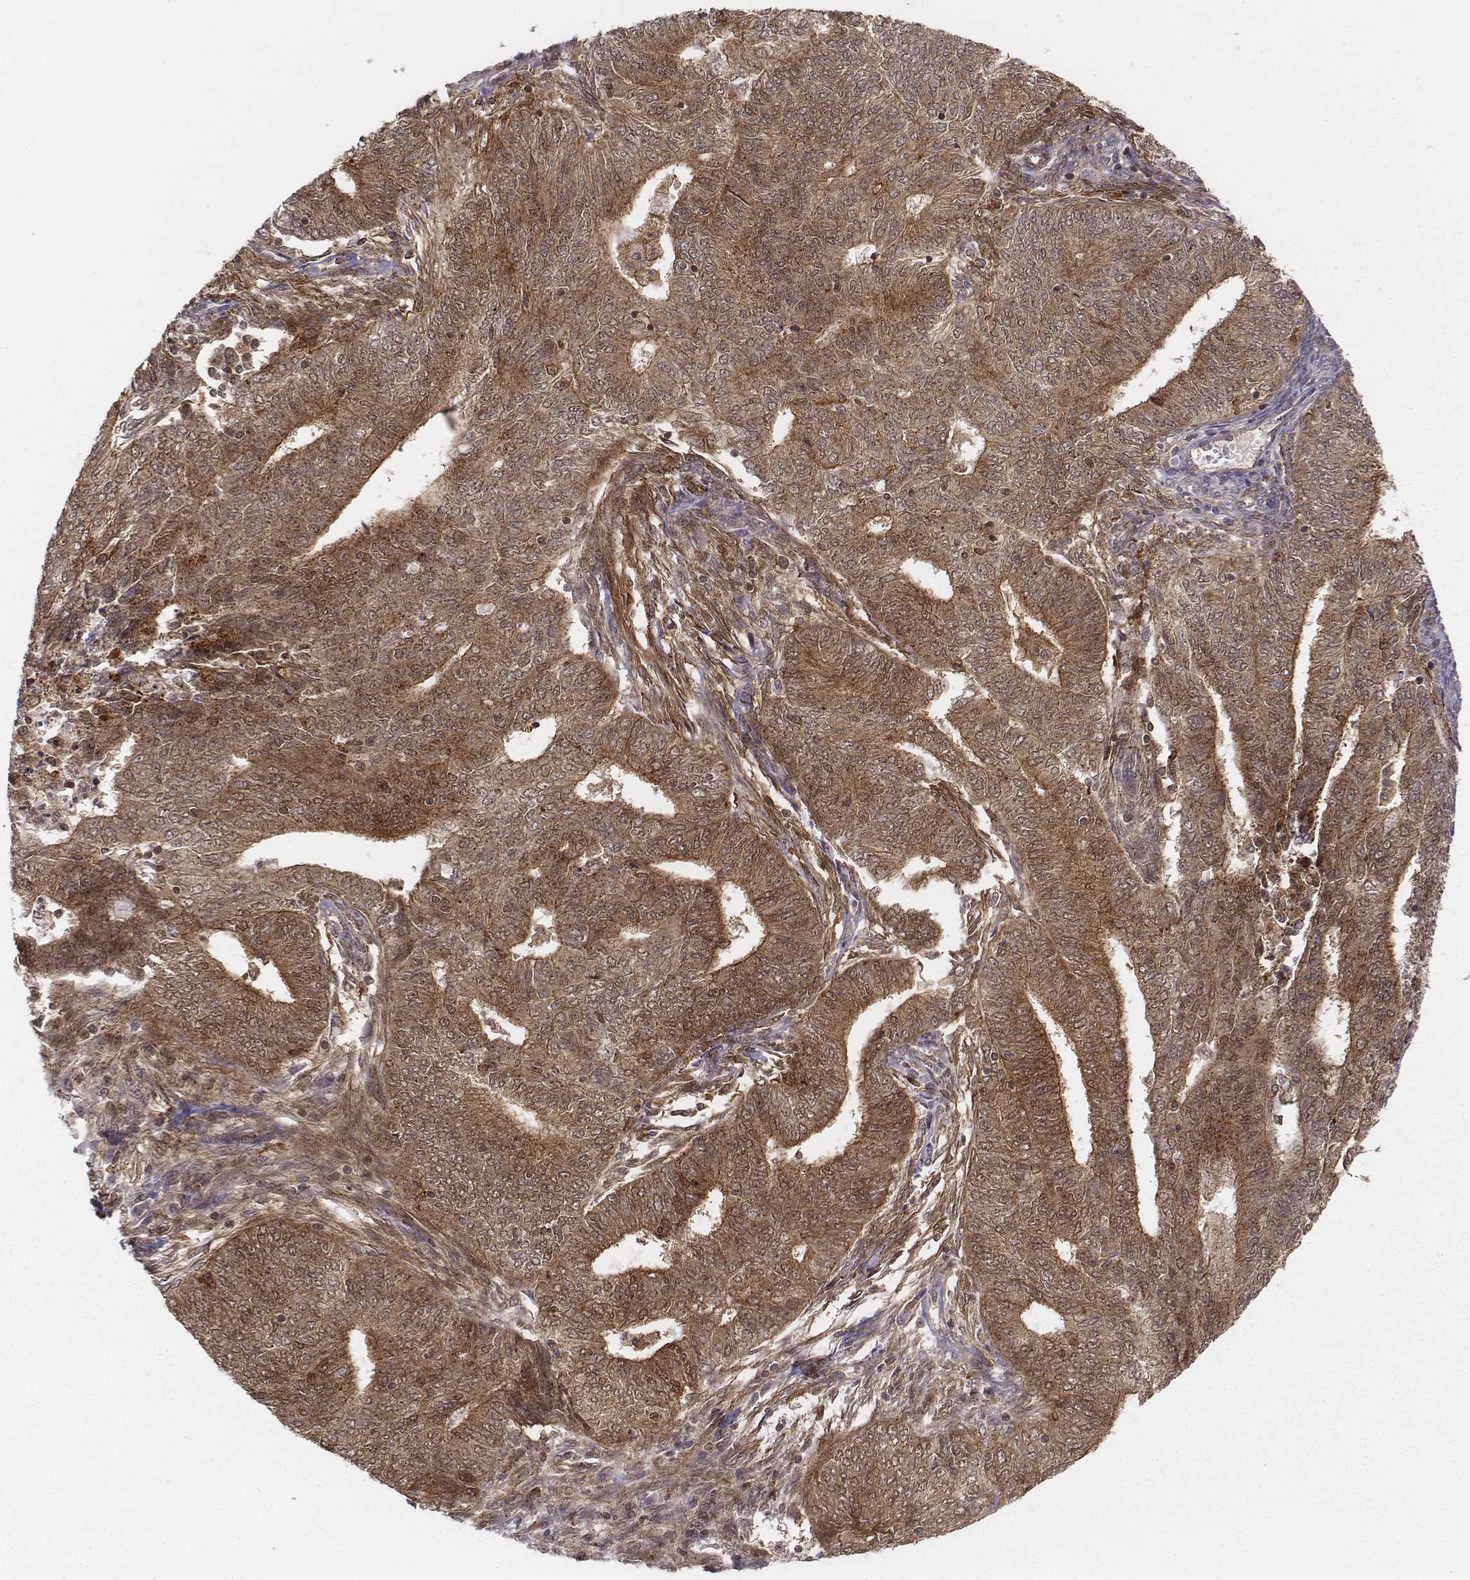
{"staining": {"intensity": "moderate", "quantity": ">75%", "location": "cytoplasmic/membranous,nuclear"}, "tissue": "endometrial cancer", "cell_type": "Tumor cells", "image_type": "cancer", "snomed": [{"axis": "morphology", "description": "Adenocarcinoma, NOS"}, {"axis": "topography", "description": "Endometrium"}], "caption": "DAB (3,3'-diaminobenzidine) immunohistochemical staining of endometrial adenocarcinoma reveals moderate cytoplasmic/membranous and nuclear protein expression in approximately >75% of tumor cells. The staining is performed using DAB (3,3'-diaminobenzidine) brown chromogen to label protein expression. The nuclei are counter-stained blue using hematoxylin.", "gene": "ZFYVE19", "patient": {"sex": "female", "age": 62}}